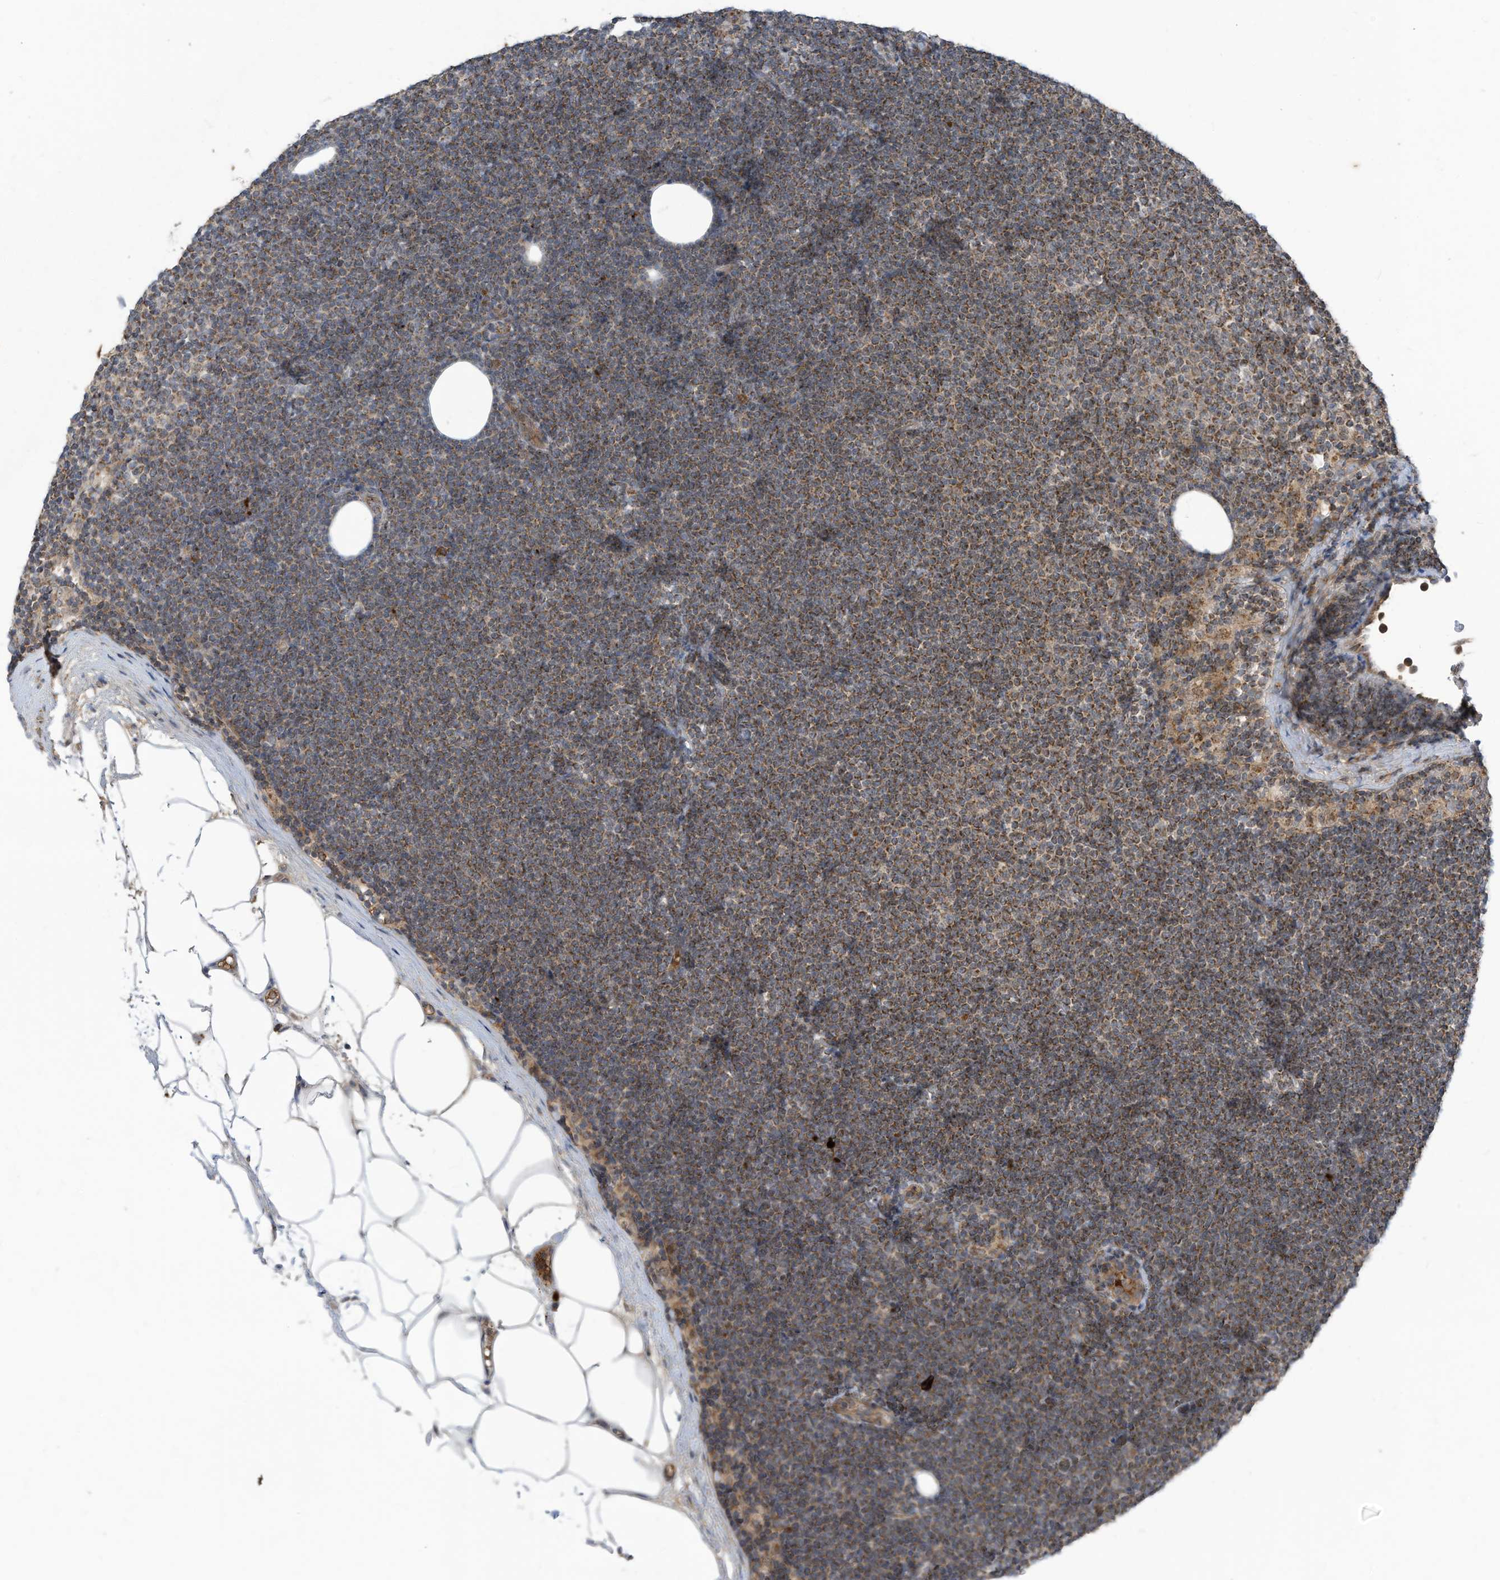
{"staining": {"intensity": "moderate", "quantity": ">75%", "location": "cytoplasmic/membranous"}, "tissue": "lymphoma", "cell_type": "Tumor cells", "image_type": "cancer", "snomed": [{"axis": "morphology", "description": "Malignant lymphoma, non-Hodgkin's type, Low grade"}, {"axis": "topography", "description": "Lymph node"}], "caption": "Protein staining of lymphoma tissue reveals moderate cytoplasmic/membranous staining in approximately >75% of tumor cells. Using DAB (3,3'-diaminobenzidine) (brown) and hematoxylin (blue) stains, captured at high magnification using brightfield microscopy.", "gene": "C2orf74", "patient": {"sex": "female", "age": 53}}